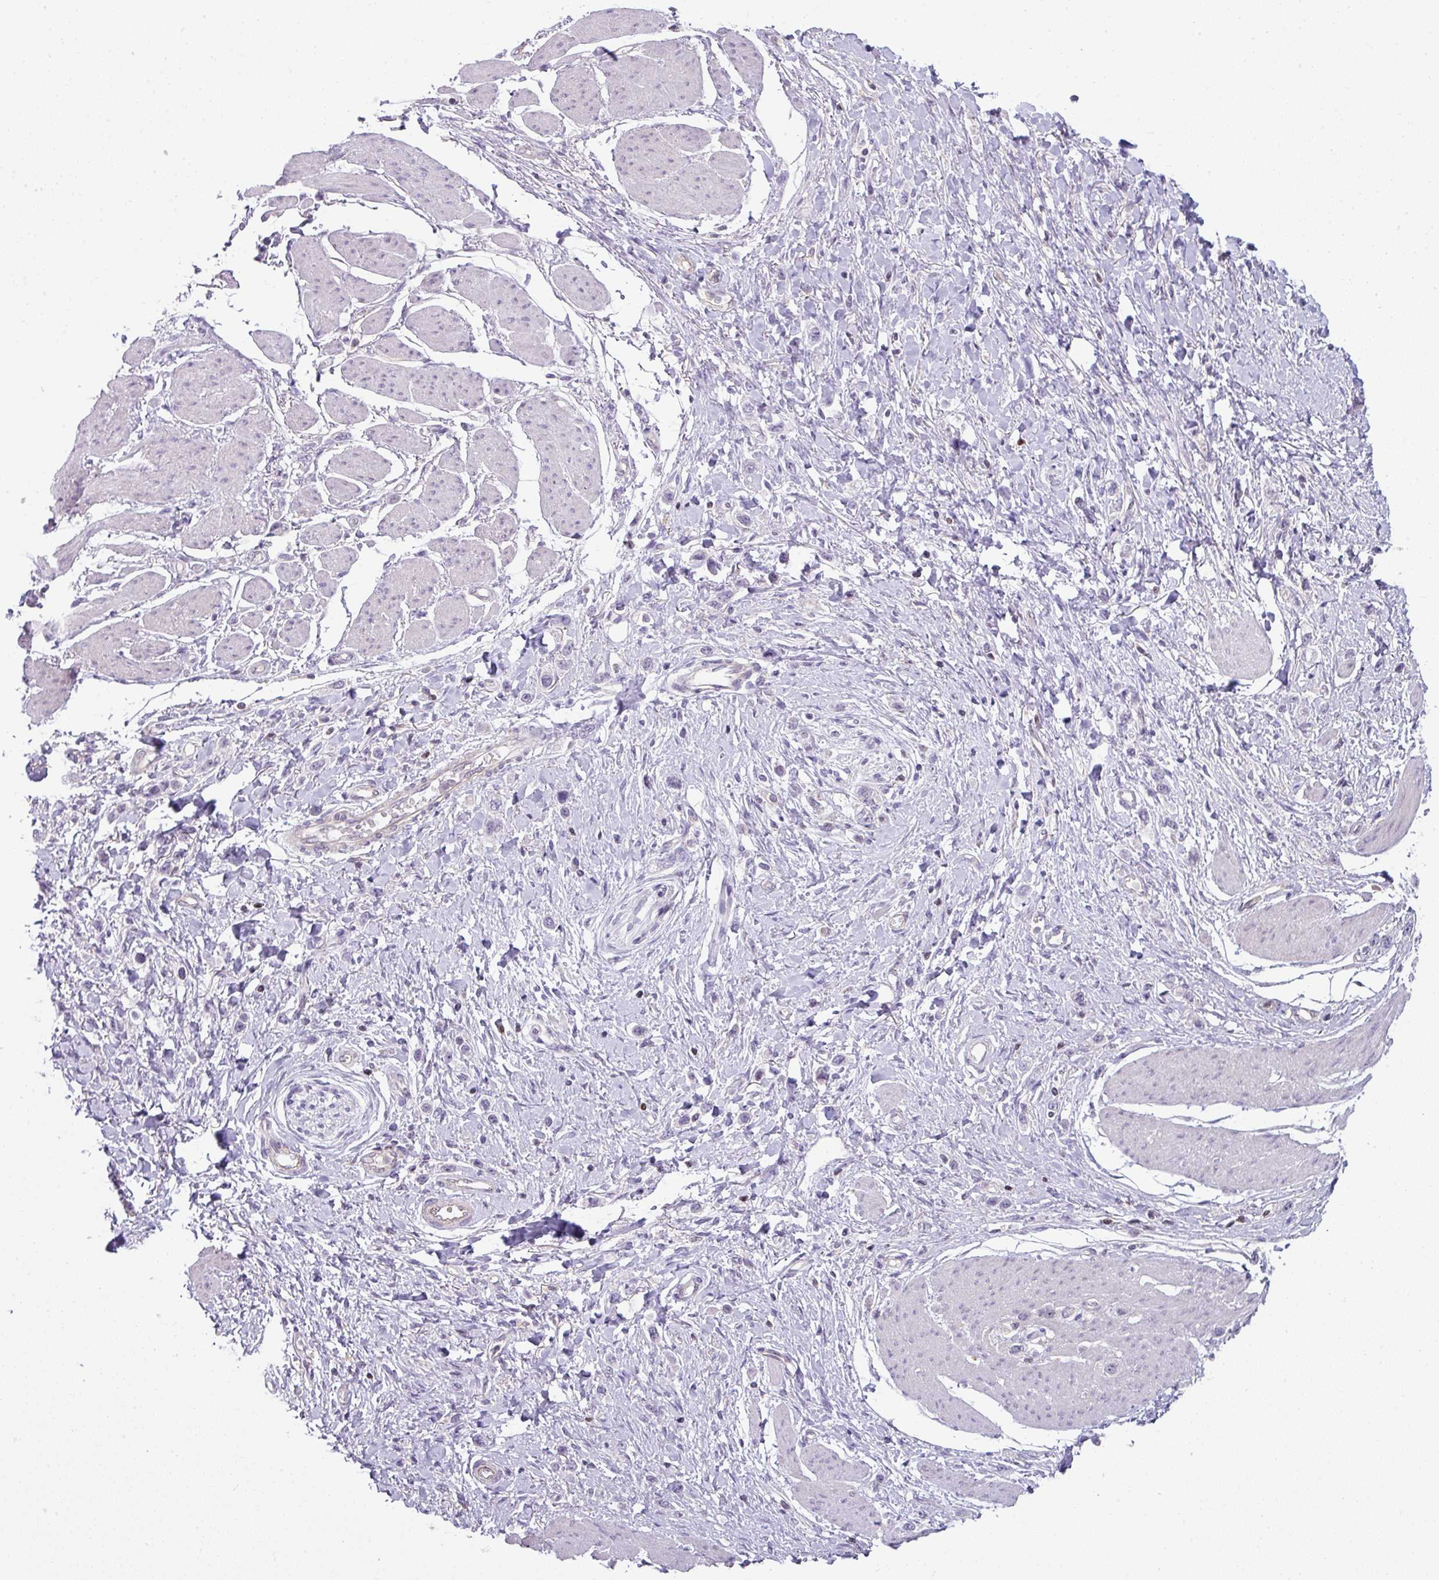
{"staining": {"intensity": "negative", "quantity": "none", "location": "none"}, "tissue": "stomach cancer", "cell_type": "Tumor cells", "image_type": "cancer", "snomed": [{"axis": "morphology", "description": "Adenocarcinoma, NOS"}, {"axis": "topography", "description": "Stomach"}], "caption": "There is no significant expression in tumor cells of stomach adenocarcinoma. (DAB (3,3'-diaminobenzidine) immunohistochemistry (IHC), high magnification).", "gene": "STAT5A", "patient": {"sex": "female", "age": 65}}